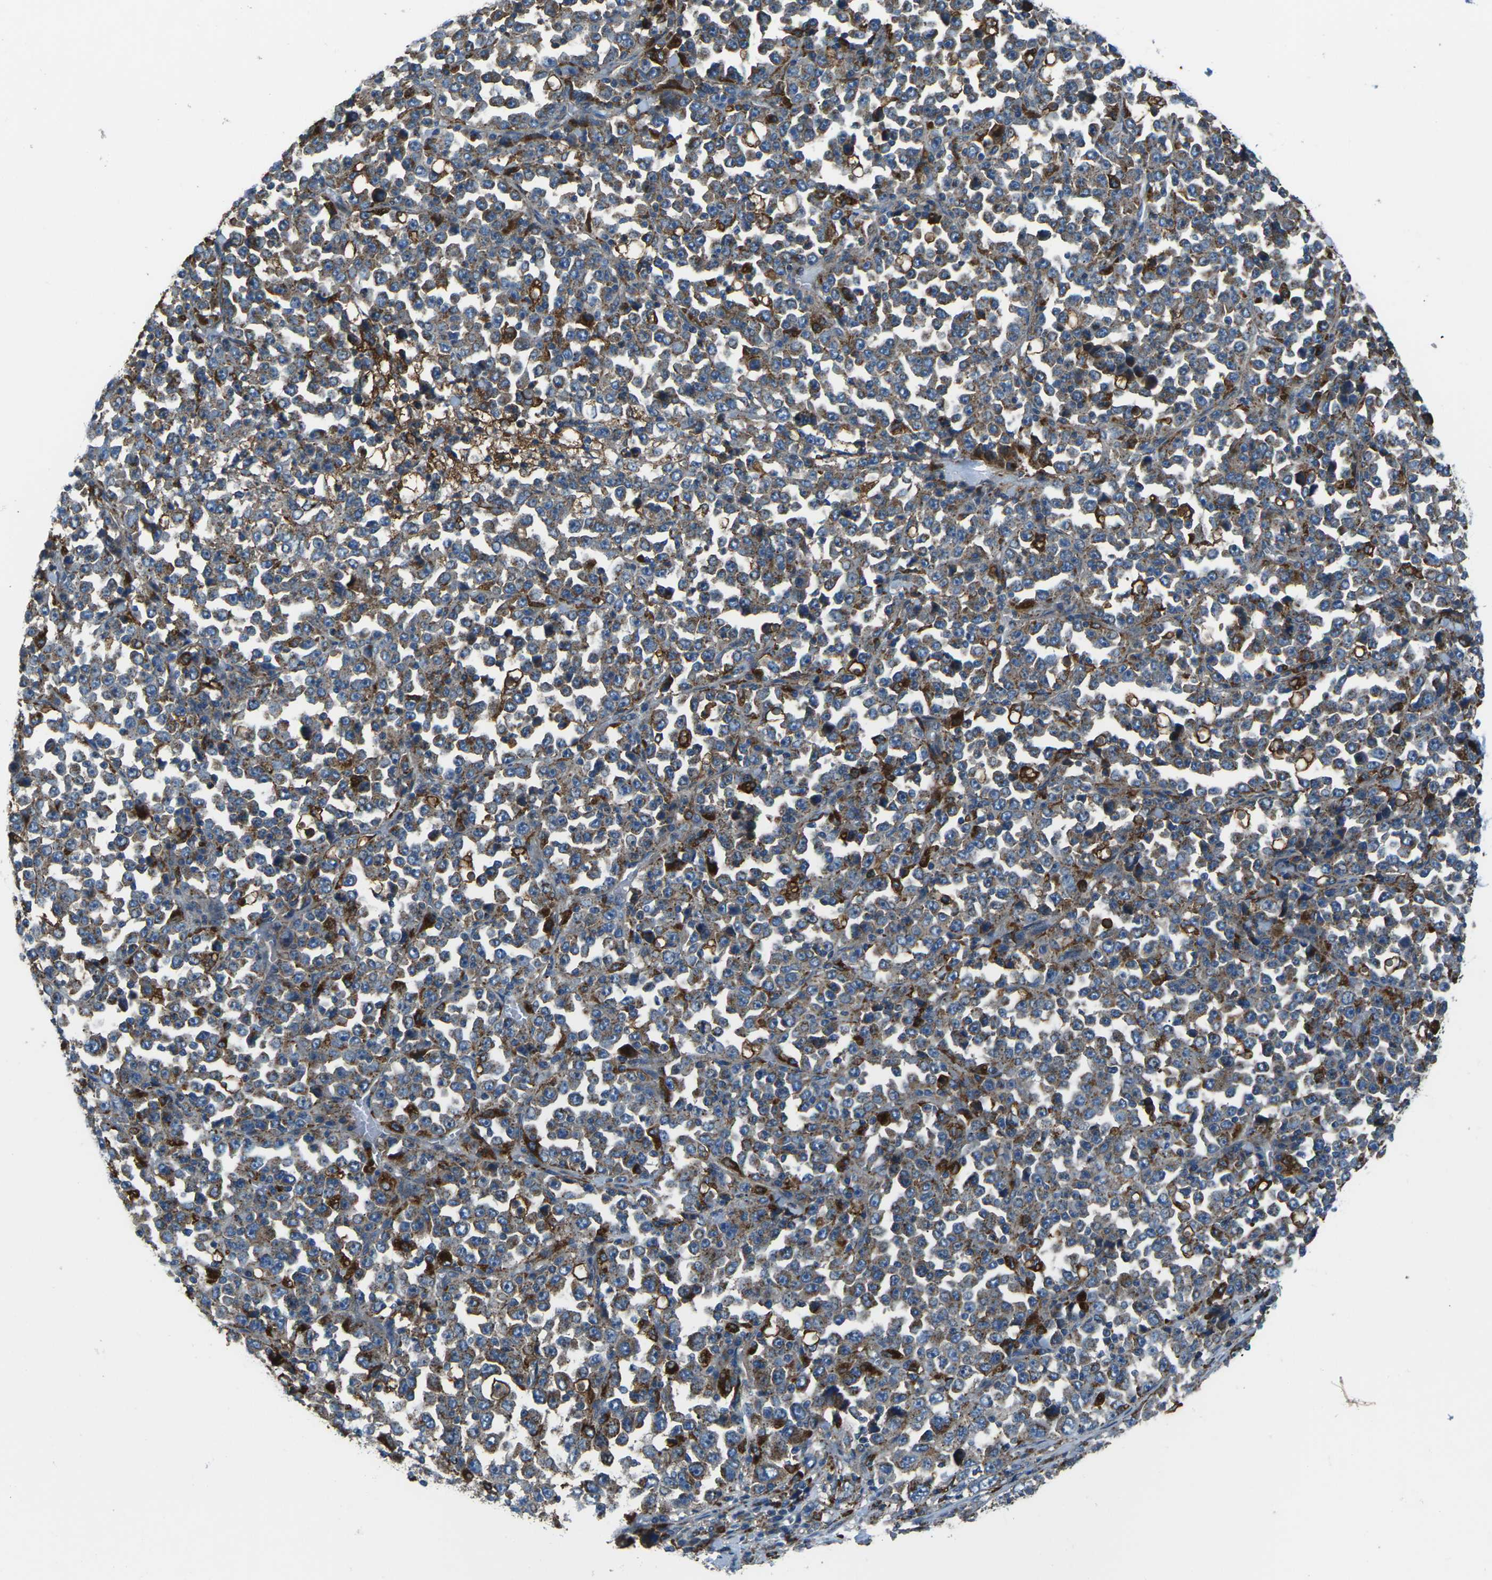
{"staining": {"intensity": "weak", "quantity": ">75%", "location": "cytoplasmic/membranous"}, "tissue": "stomach cancer", "cell_type": "Tumor cells", "image_type": "cancer", "snomed": [{"axis": "morphology", "description": "Normal tissue, NOS"}, {"axis": "morphology", "description": "Adenocarcinoma, NOS"}, {"axis": "topography", "description": "Stomach, upper"}, {"axis": "topography", "description": "Stomach"}], "caption": "Brown immunohistochemical staining in stomach adenocarcinoma shows weak cytoplasmic/membranous positivity in about >75% of tumor cells. The staining was performed using DAB, with brown indicating positive protein expression. Nuclei are stained blue with hematoxylin.", "gene": "CDK17", "patient": {"sex": "male", "age": 59}}